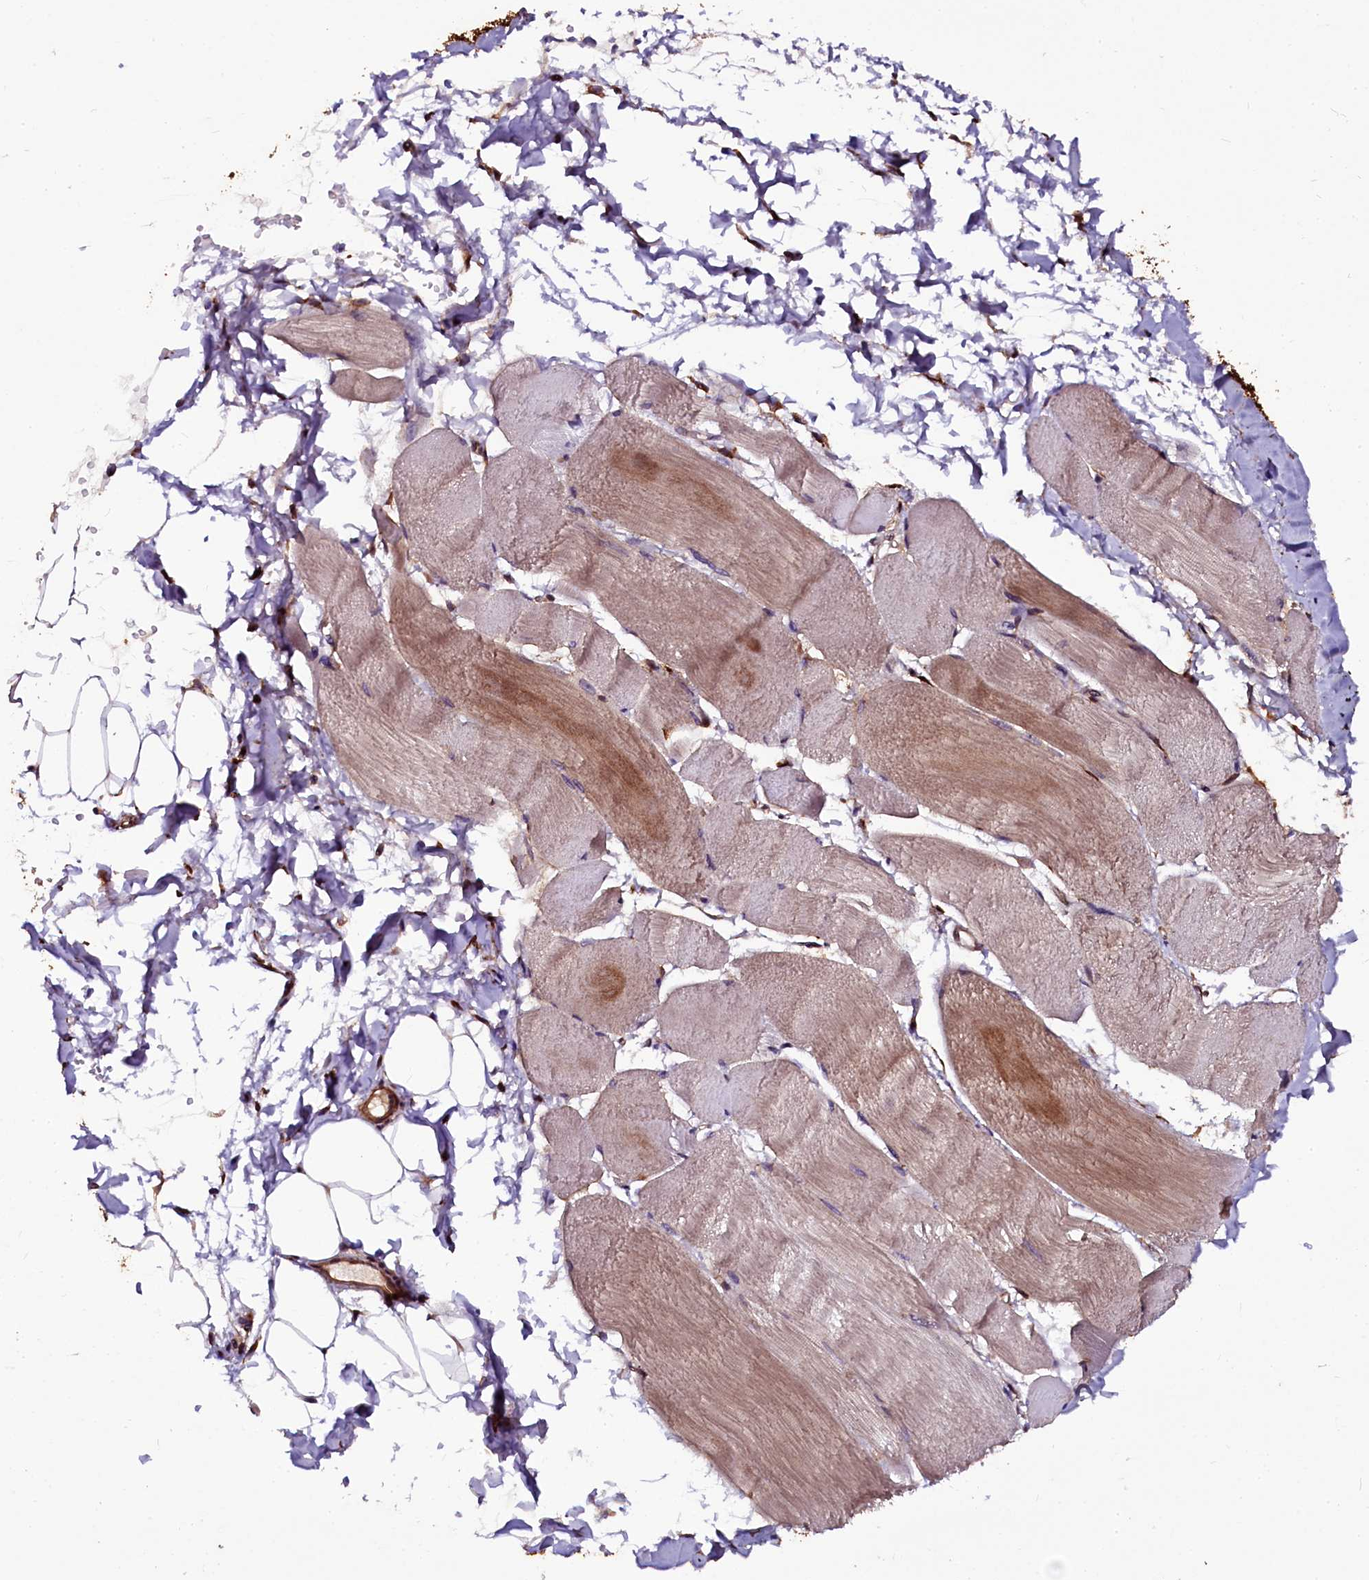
{"staining": {"intensity": "moderate", "quantity": ">75%", "location": "cytoplasmic/membranous,nuclear"}, "tissue": "skeletal muscle", "cell_type": "Myocytes", "image_type": "normal", "snomed": [{"axis": "morphology", "description": "Normal tissue, NOS"}, {"axis": "morphology", "description": "Basal cell carcinoma"}, {"axis": "topography", "description": "Skeletal muscle"}], "caption": "Immunohistochemical staining of unremarkable human skeletal muscle displays medium levels of moderate cytoplasmic/membranous,nuclear staining in about >75% of myocytes. The staining is performed using DAB brown chromogen to label protein expression. The nuclei are counter-stained blue using hematoxylin.", "gene": "N4BP1", "patient": {"sex": "female", "age": 64}}